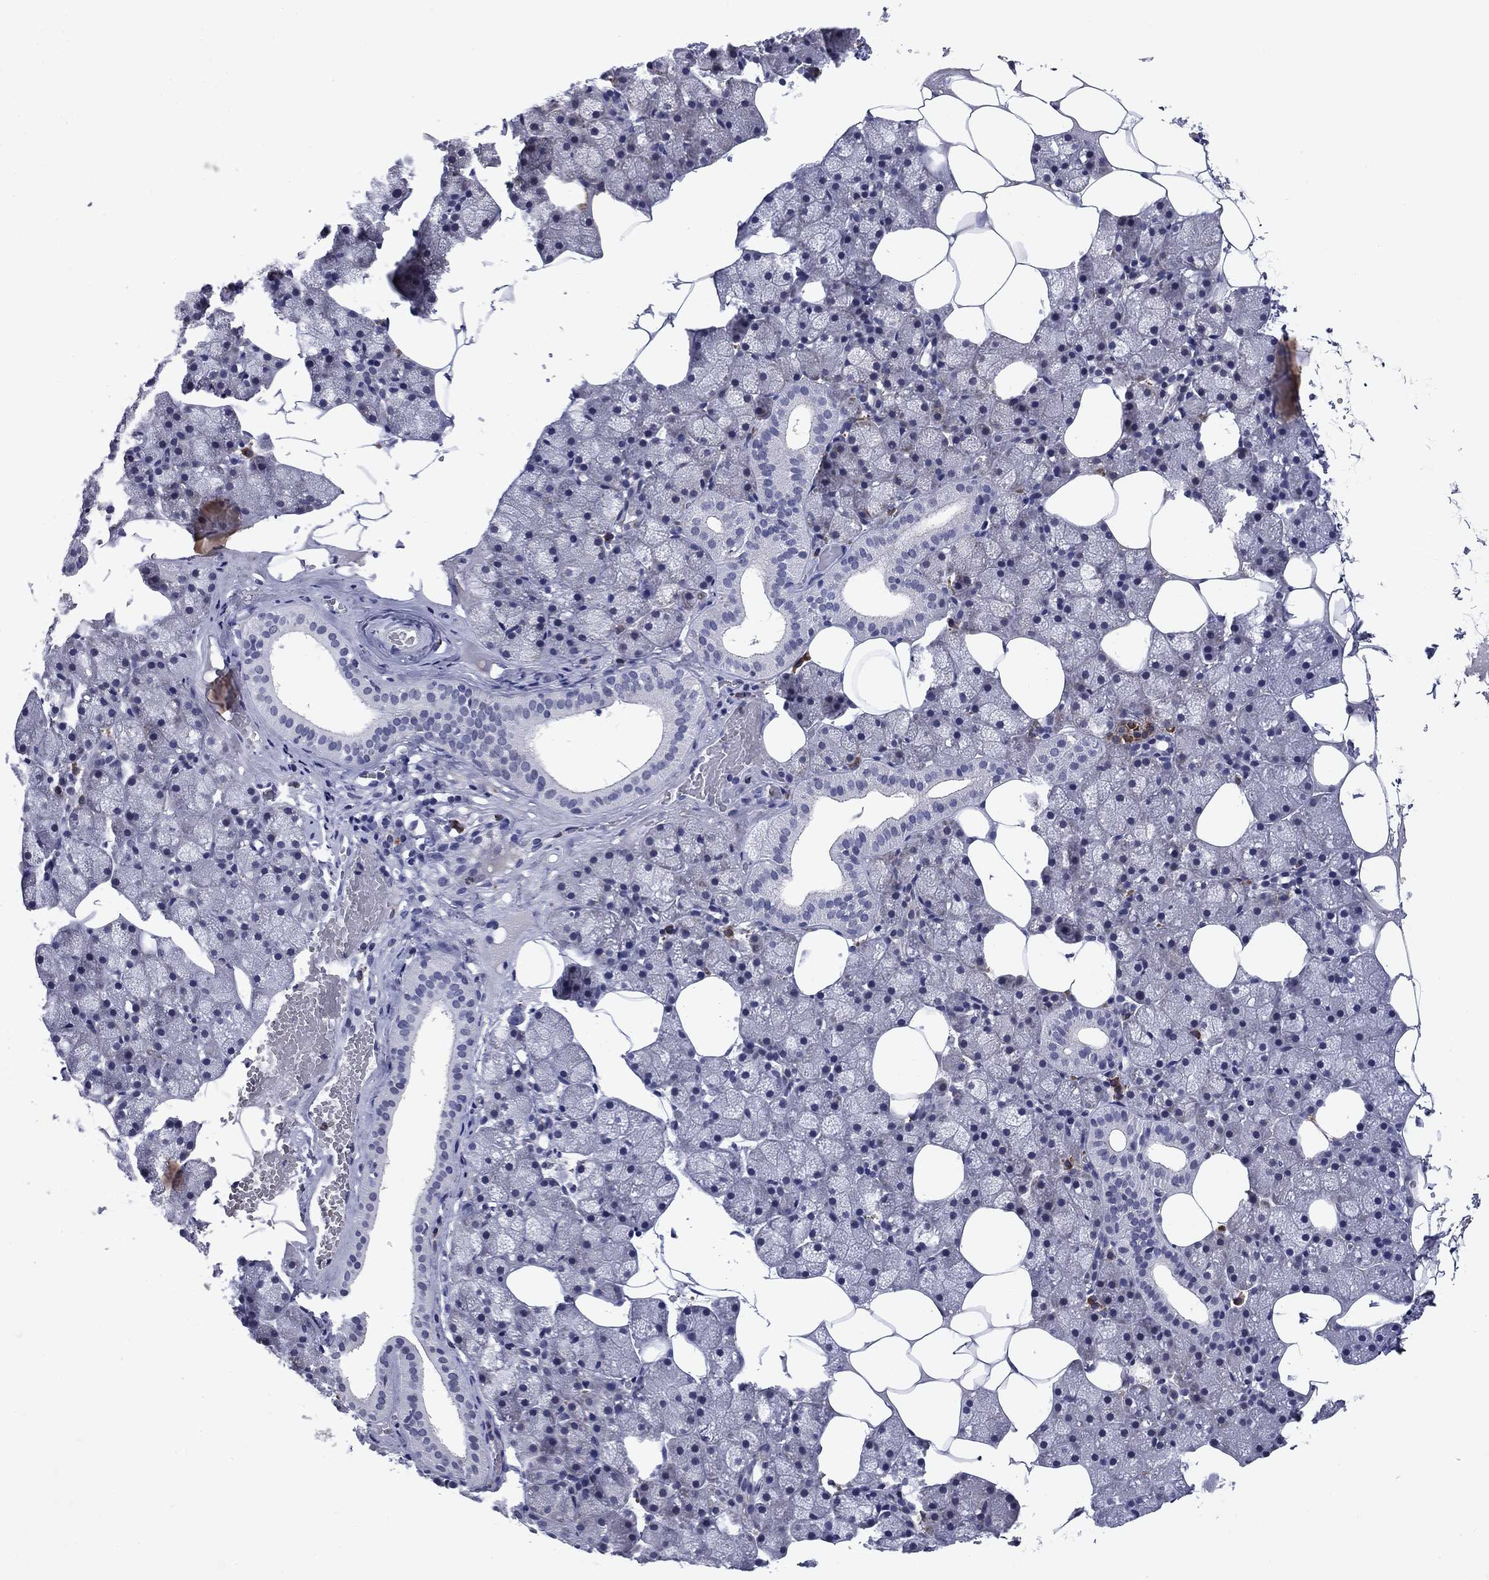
{"staining": {"intensity": "moderate", "quantity": "<25%", "location": "cytoplasmic/membranous"}, "tissue": "salivary gland", "cell_type": "Glandular cells", "image_type": "normal", "snomed": [{"axis": "morphology", "description": "Normal tissue, NOS"}, {"axis": "topography", "description": "Salivary gland"}], "caption": "Protein expression analysis of unremarkable human salivary gland reveals moderate cytoplasmic/membranous positivity in about <25% of glandular cells.", "gene": "ECM1", "patient": {"sex": "male", "age": 38}}